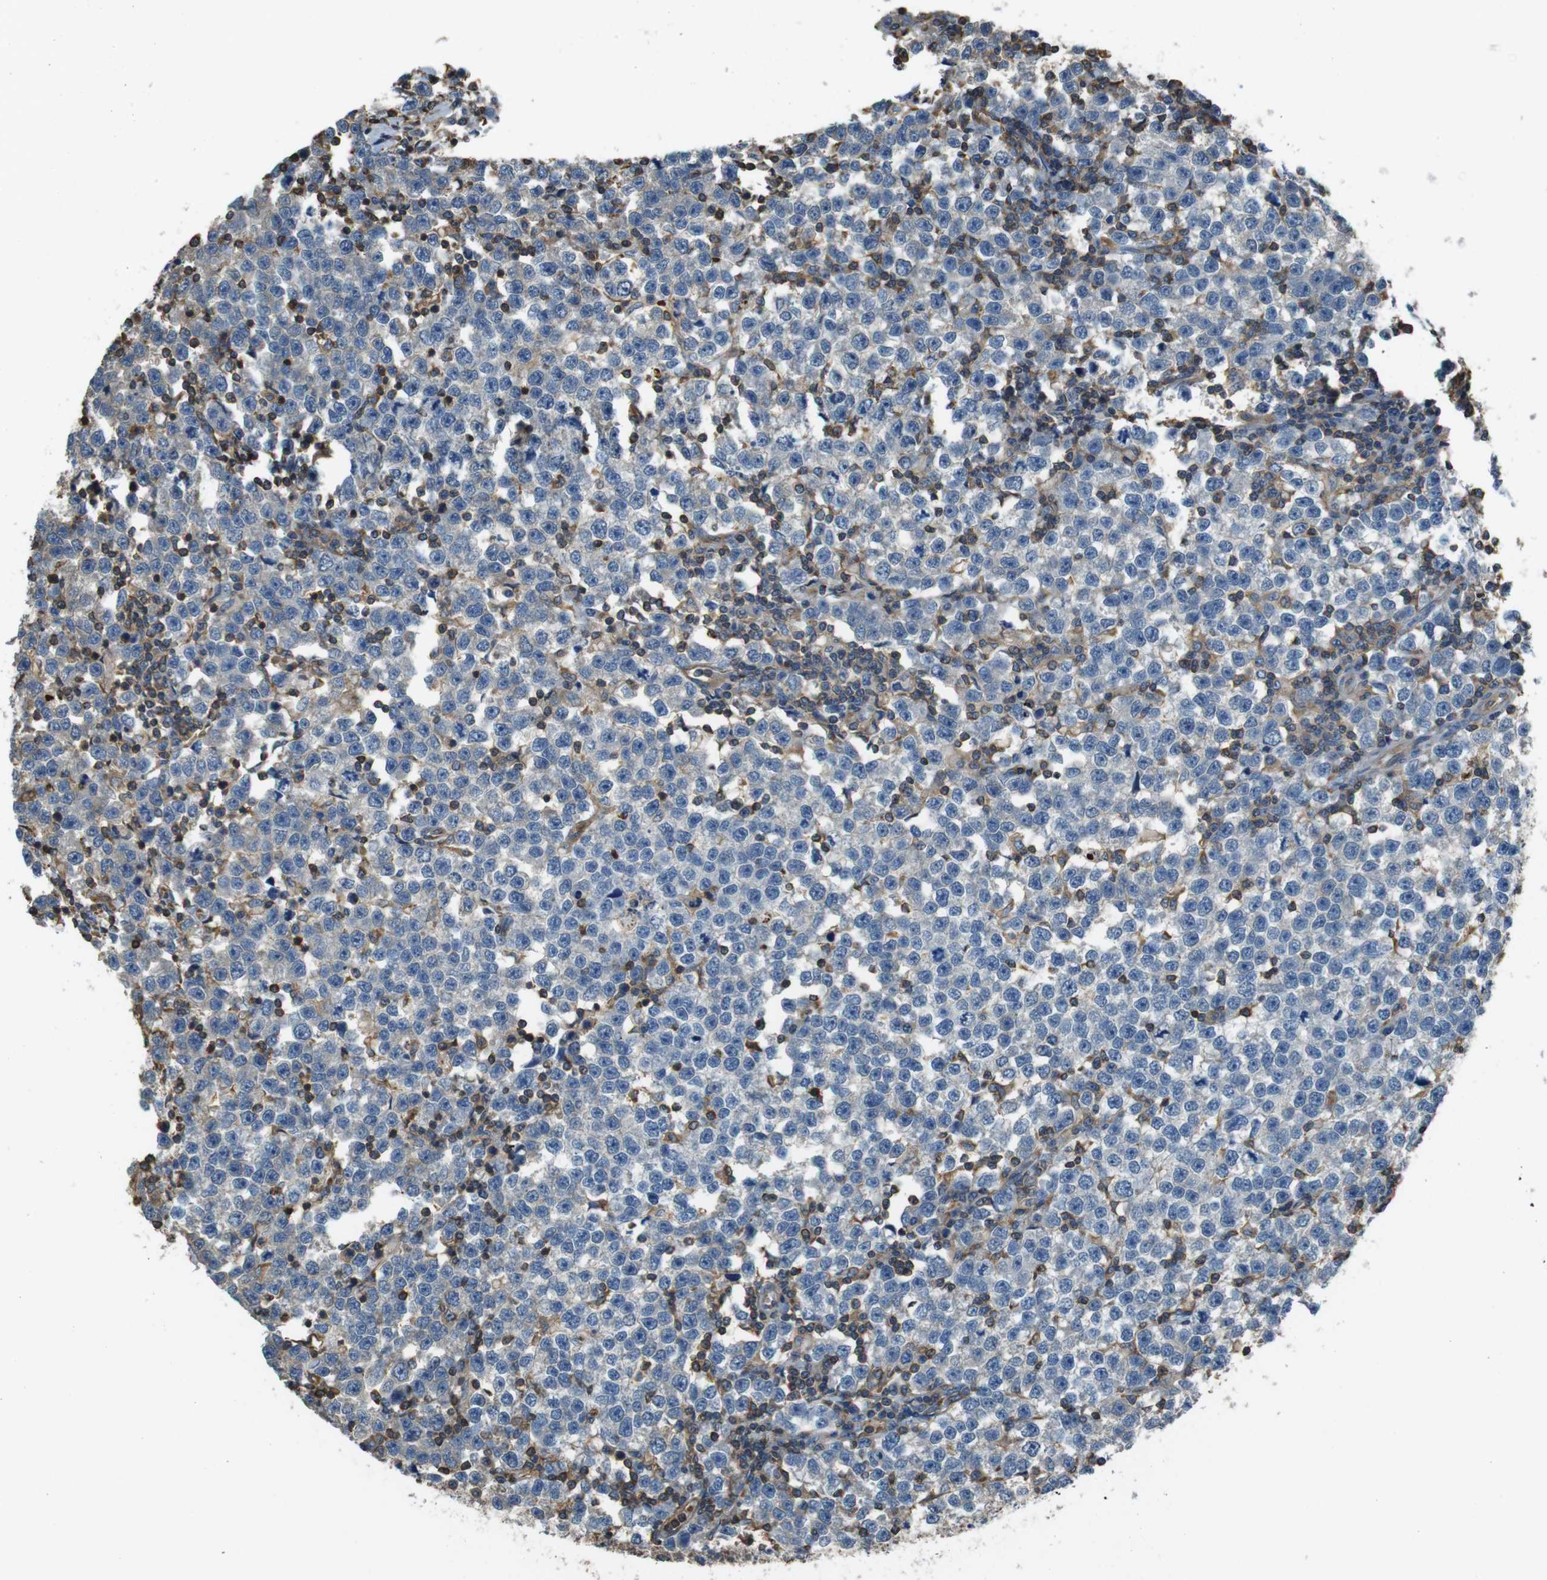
{"staining": {"intensity": "negative", "quantity": "none", "location": "none"}, "tissue": "testis cancer", "cell_type": "Tumor cells", "image_type": "cancer", "snomed": [{"axis": "morphology", "description": "Seminoma, NOS"}, {"axis": "topography", "description": "Testis"}], "caption": "Tumor cells are negative for protein expression in human testis cancer (seminoma).", "gene": "FCAR", "patient": {"sex": "male", "age": 43}}